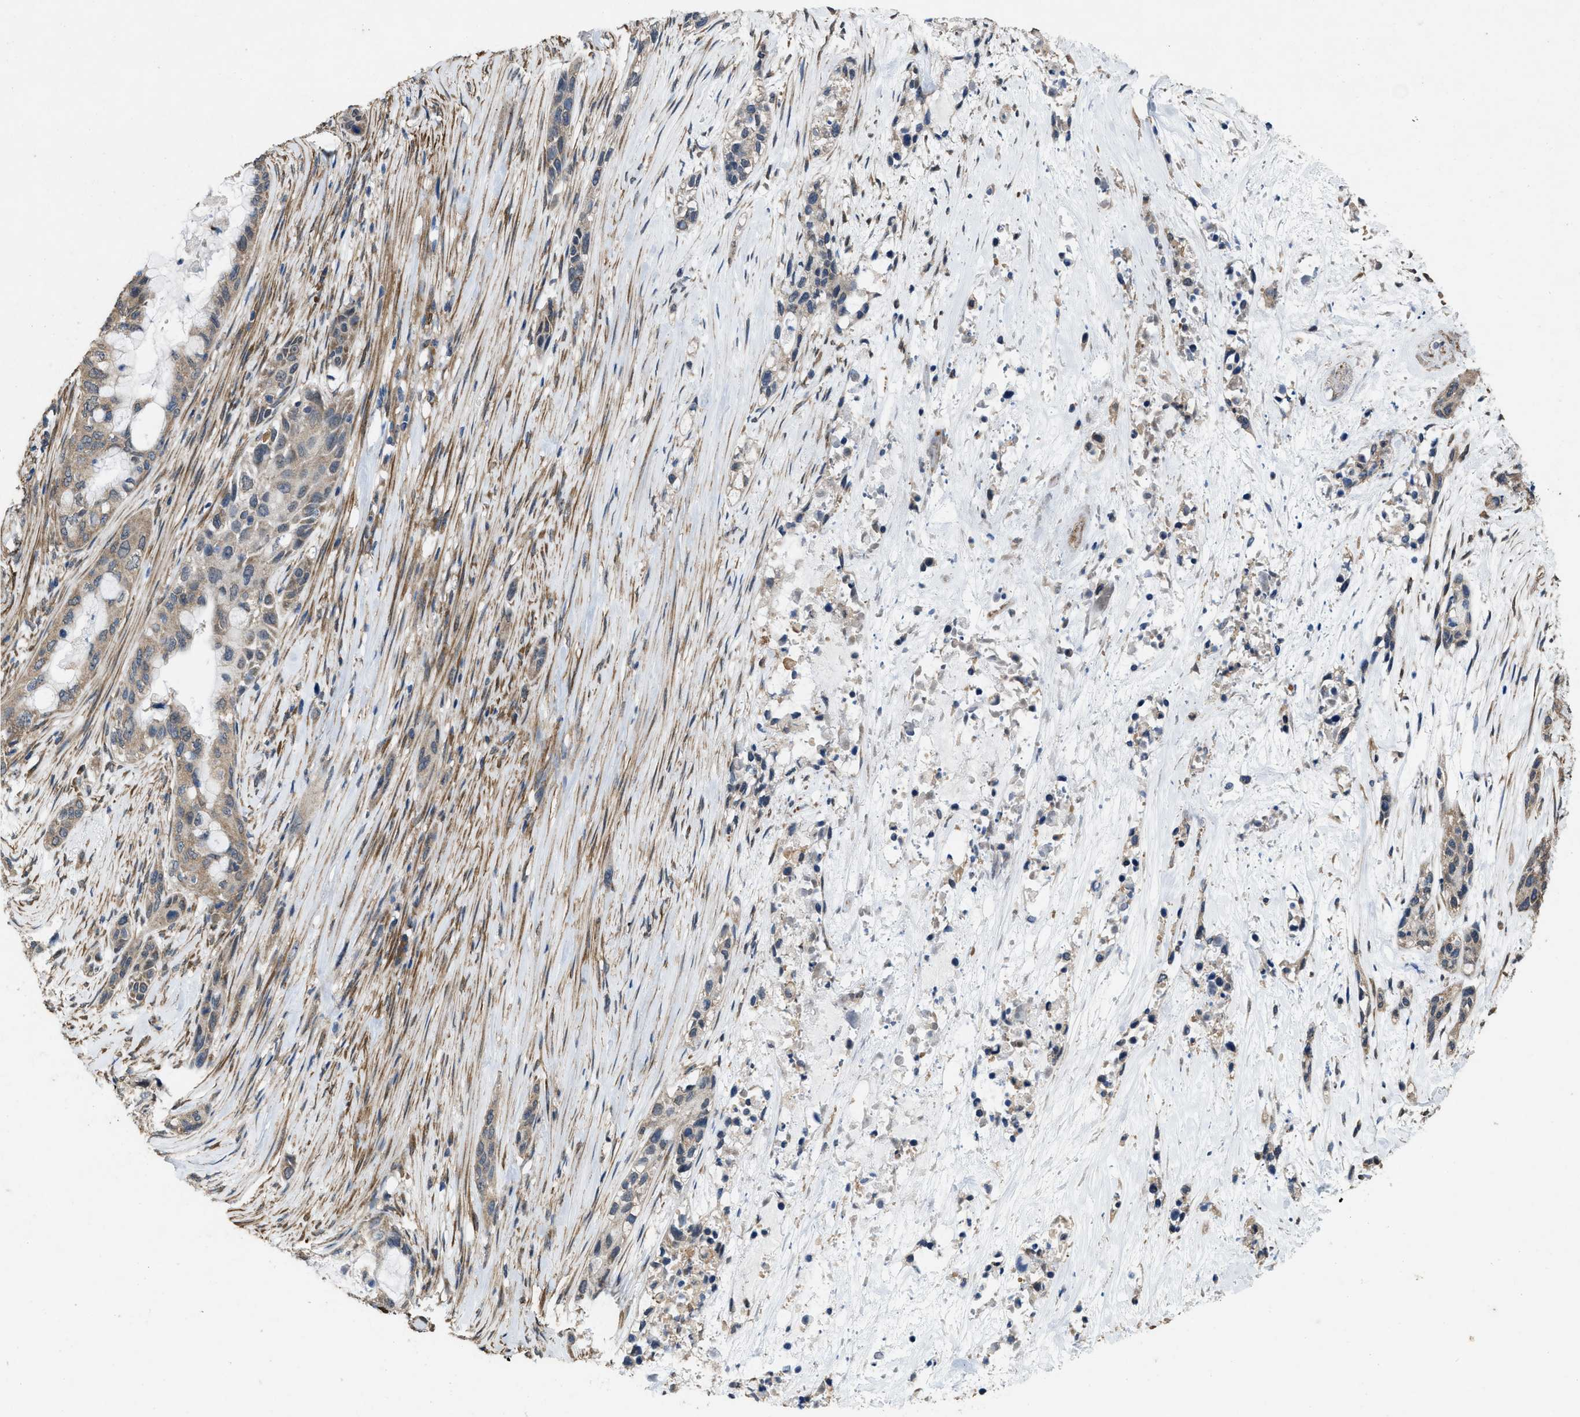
{"staining": {"intensity": "weak", "quantity": ">75%", "location": "cytoplasmic/membranous"}, "tissue": "pancreatic cancer", "cell_type": "Tumor cells", "image_type": "cancer", "snomed": [{"axis": "morphology", "description": "Adenocarcinoma, NOS"}, {"axis": "topography", "description": "Pancreas"}], "caption": "A photomicrograph of human pancreatic adenocarcinoma stained for a protein reveals weak cytoplasmic/membranous brown staining in tumor cells.", "gene": "ARL6", "patient": {"sex": "male", "age": 53}}